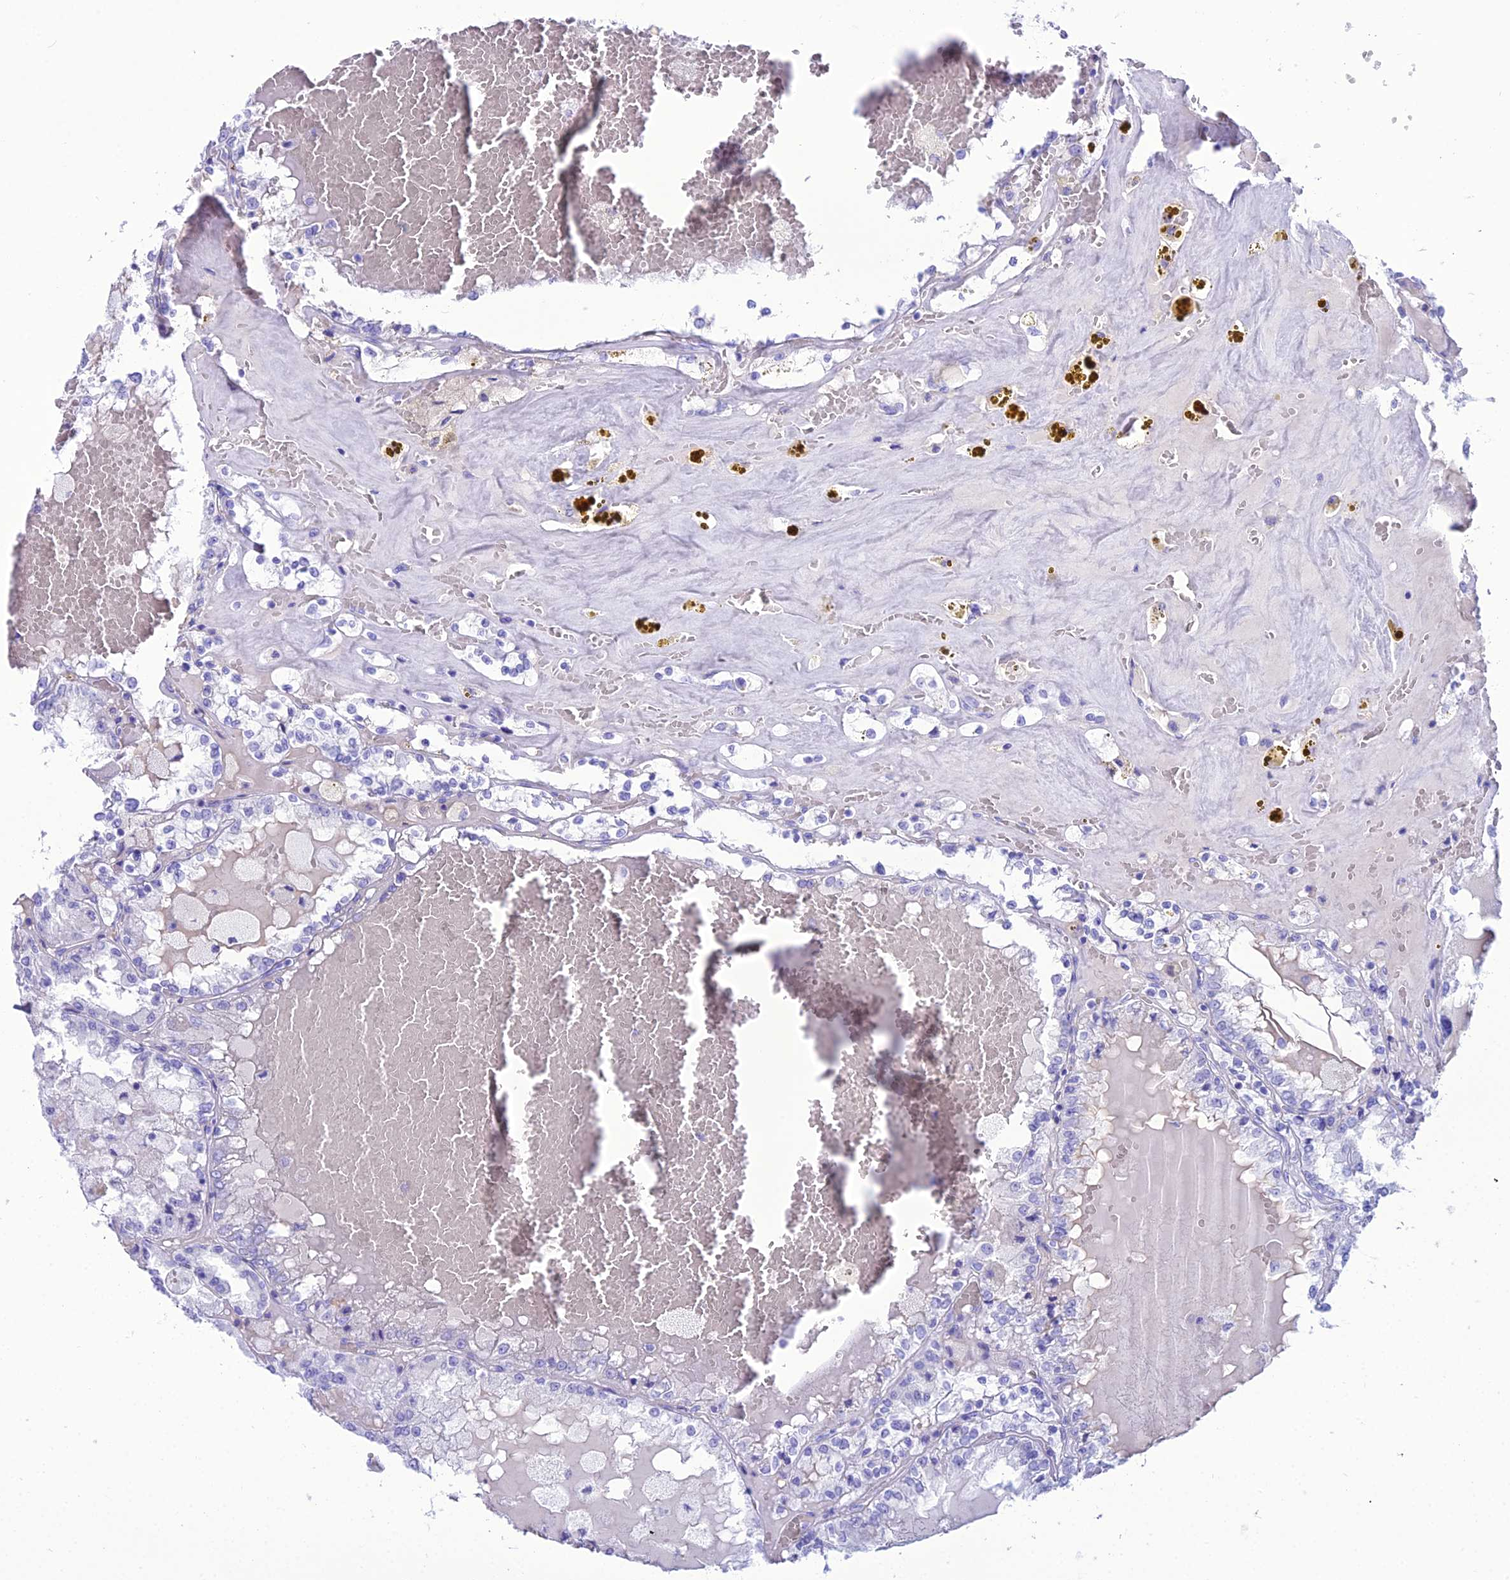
{"staining": {"intensity": "negative", "quantity": "none", "location": "none"}, "tissue": "renal cancer", "cell_type": "Tumor cells", "image_type": "cancer", "snomed": [{"axis": "morphology", "description": "Adenocarcinoma, NOS"}, {"axis": "topography", "description": "Kidney"}], "caption": "Immunohistochemical staining of renal adenocarcinoma reveals no significant expression in tumor cells.", "gene": "PNMA5", "patient": {"sex": "female", "age": 56}}